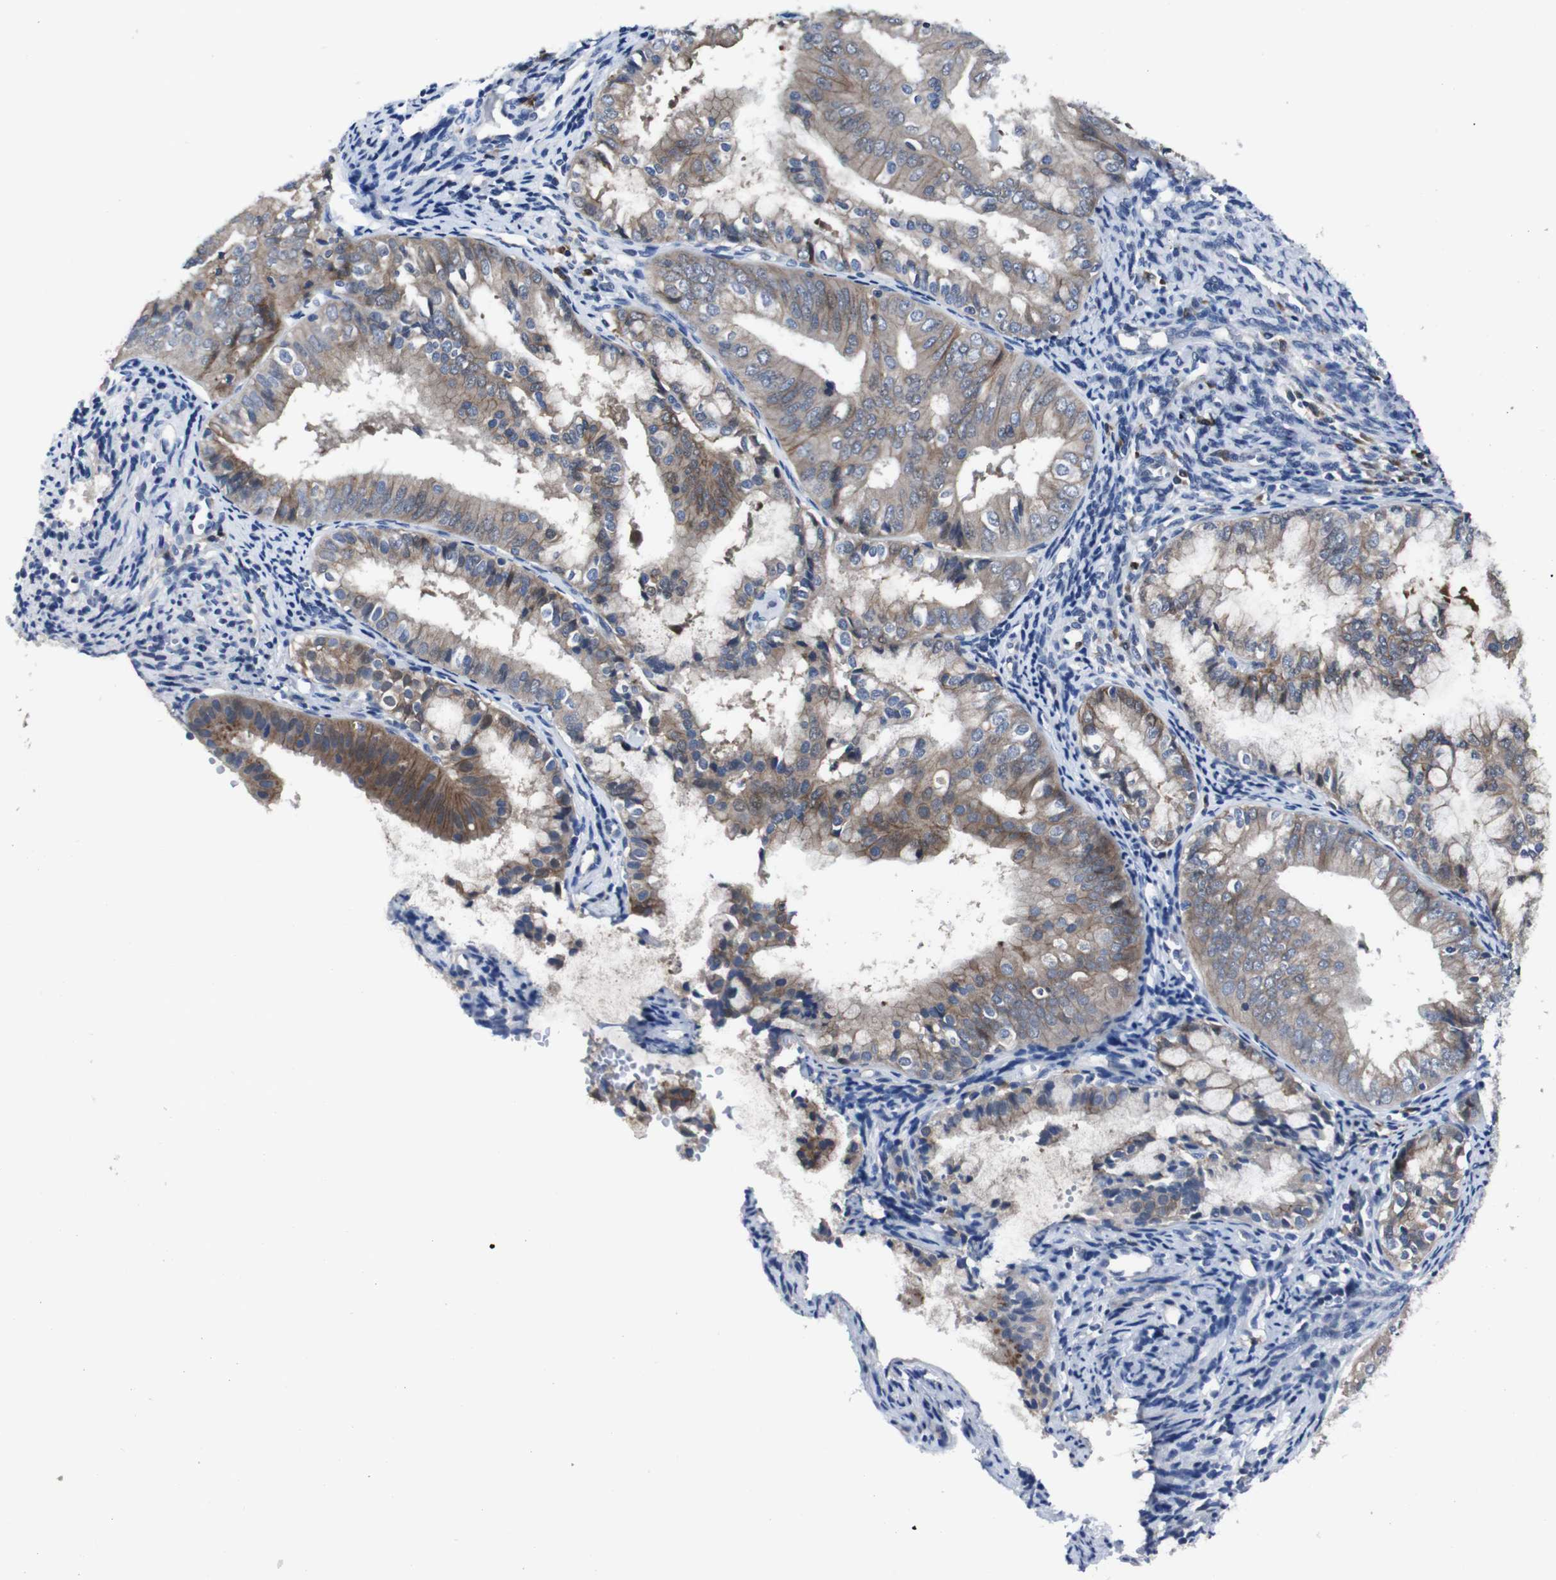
{"staining": {"intensity": "moderate", "quantity": ">75%", "location": "cytoplasmic/membranous"}, "tissue": "endometrial cancer", "cell_type": "Tumor cells", "image_type": "cancer", "snomed": [{"axis": "morphology", "description": "Adenocarcinoma, NOS"}, {"axis": "topography", "description": "Endometrium"}], "caption": "About >75% of tumor cells in endometrial adenocarcinoma reveal moderate cytoplasmic/membranous protein staining as visualized by brown immunohistochemical staining.", "gene": "SEMA4B", "patient": {"sex": "female", "age": 63}}